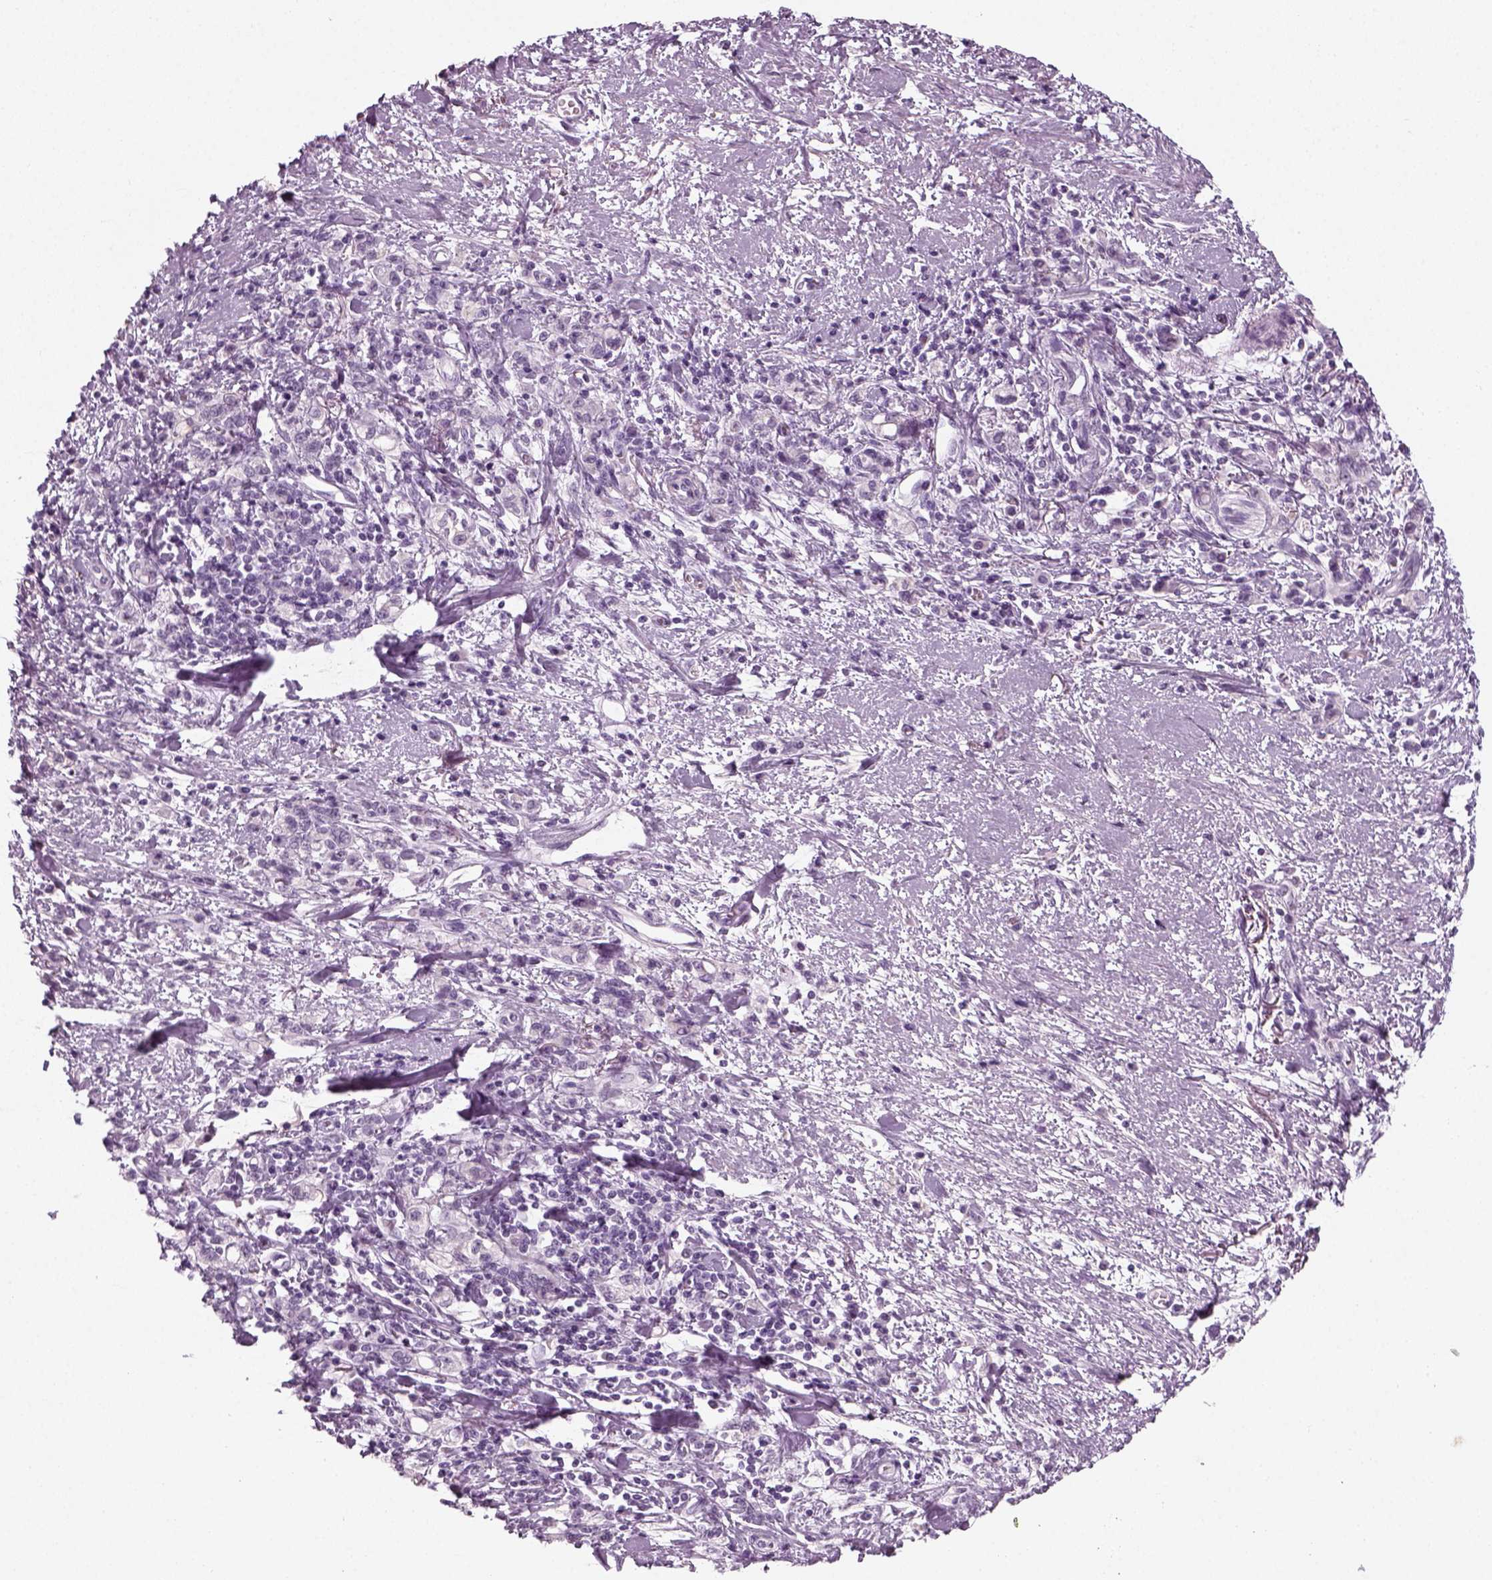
{"staining": {"intensity": "negative", "quantity": "none", "location": "none"}, "tissue": "stomach cancer", "cell_type": "Tumor cells", "image_type": "cancer", "snomed": [{"axis": "morphology", "description": "Adenocarcinoma, NOS"}, {"axis": "topography", "description": "Stomach"}], "caption": "DAB immunohistochemical staining of stomach cancer demonstrates no significant expression in tumor cells.", "gene": "KRT75", "patient": {"sex": "male", "age": 77}}